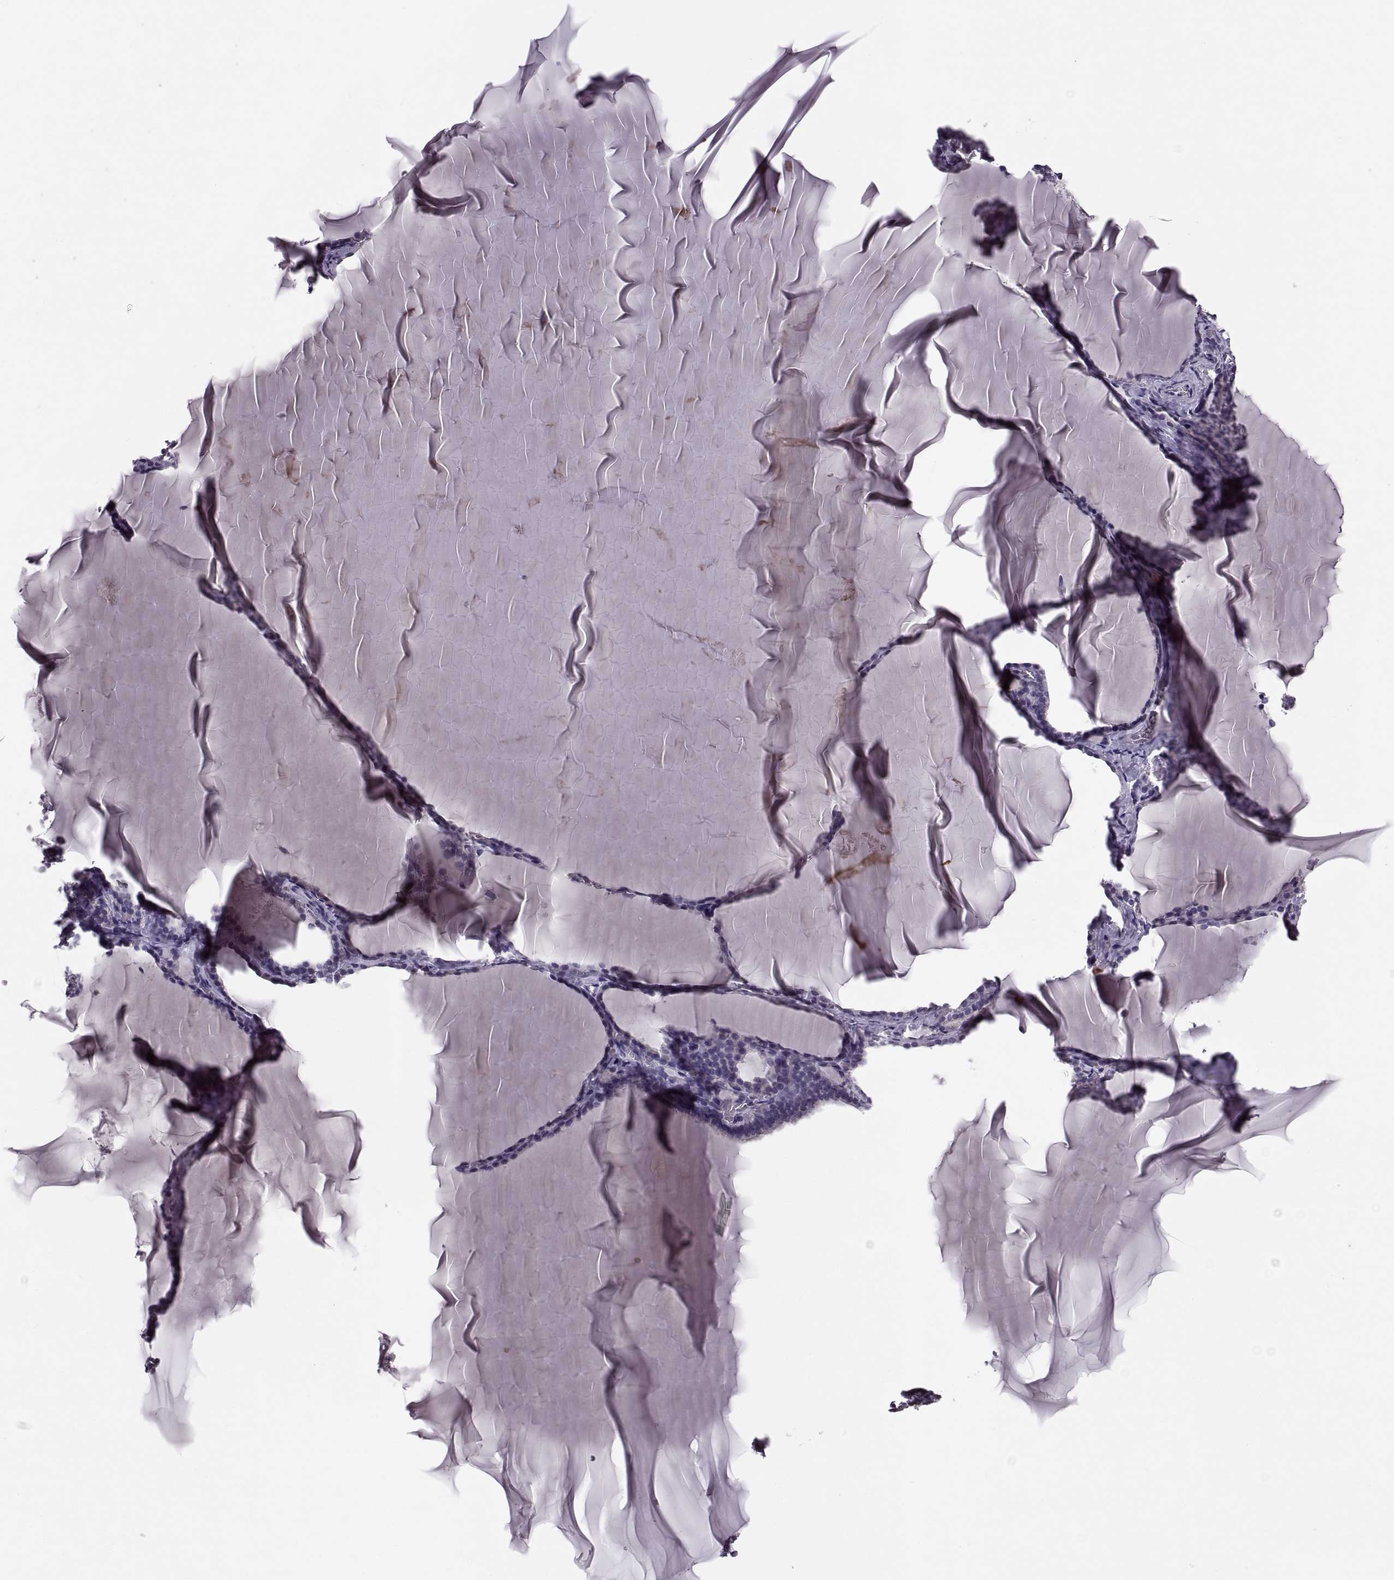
{"staining": {"intensity": "negative", "quantity": "none", "location": "none"}, "tissue": "thyroid gland", "cell_type": "Glandular cells", "image_type": "normal", "snomed": [{"axis": "morphology", "description": "Normal tissue, NOS"}, {"axis": "morphology", "description": "Hyperplasia, NOS"}, {"axis": "topography", "description": "Thyroid gland"}], "caption": "There is no significant positivity in glandular cells of thyroid gland. (IHC, brightfield microscopy, high magnification).", "gene": "CACNA1F", "patient": {"sex": "female", "age": 27}}